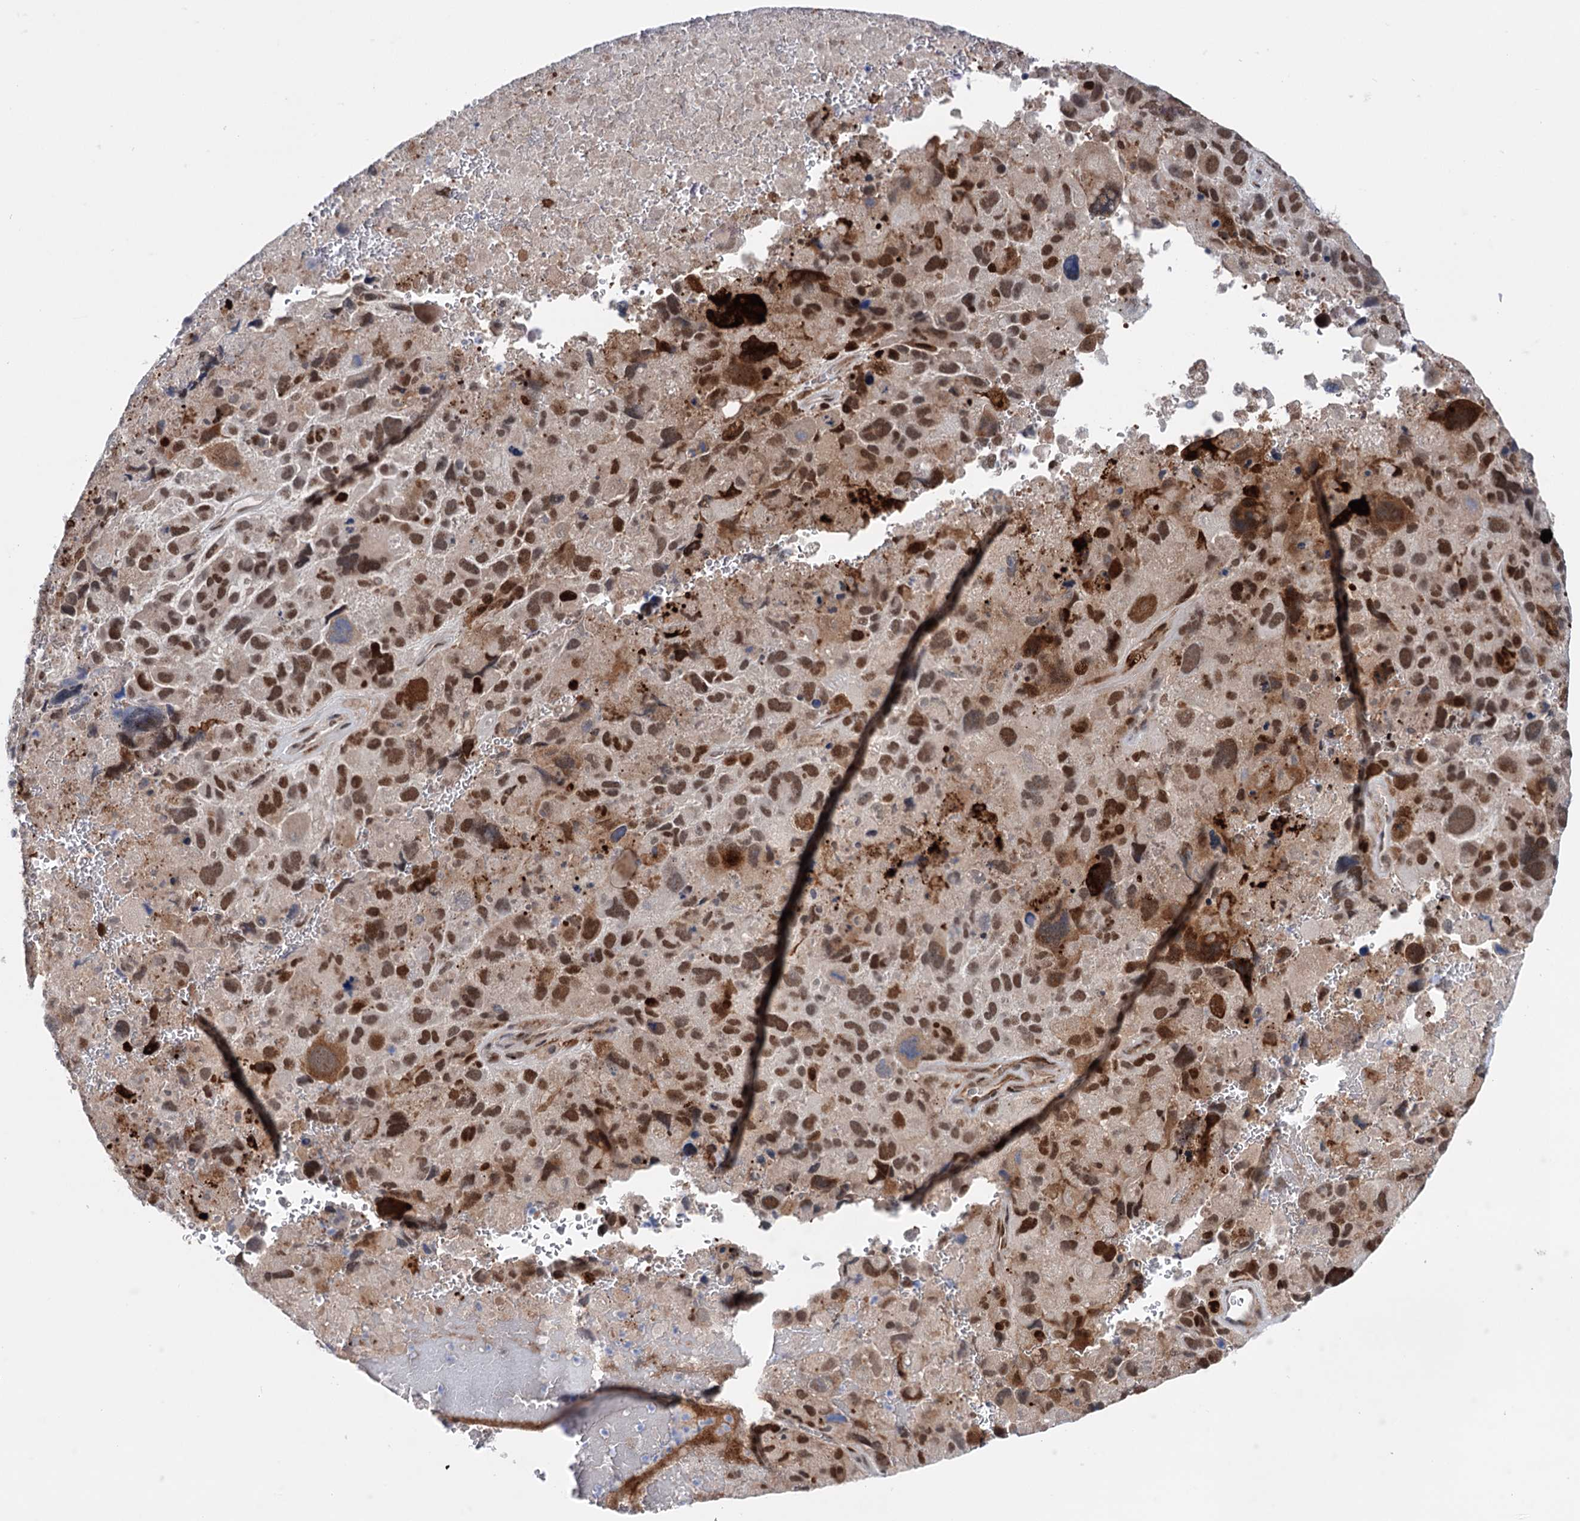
{"staining": {"intensity": "moderate", "quantity": ">75%", "location": "nuclear"}, "tissue": "melanoma", "cell_type": "Tumor cells", "image_type": "cancer", "snomed": [{"axis": "morphology", "description": "Malignant melanoma, Metastatic site"}, {"axis": "topography", "description": "Brain"}], "caption": "The immunohistochemical stain labels moderate nuclear expression in tumor cells of melanoma tissue.", "gene": "FAM53A", "patient": {"sex": "female", "age": 53}}